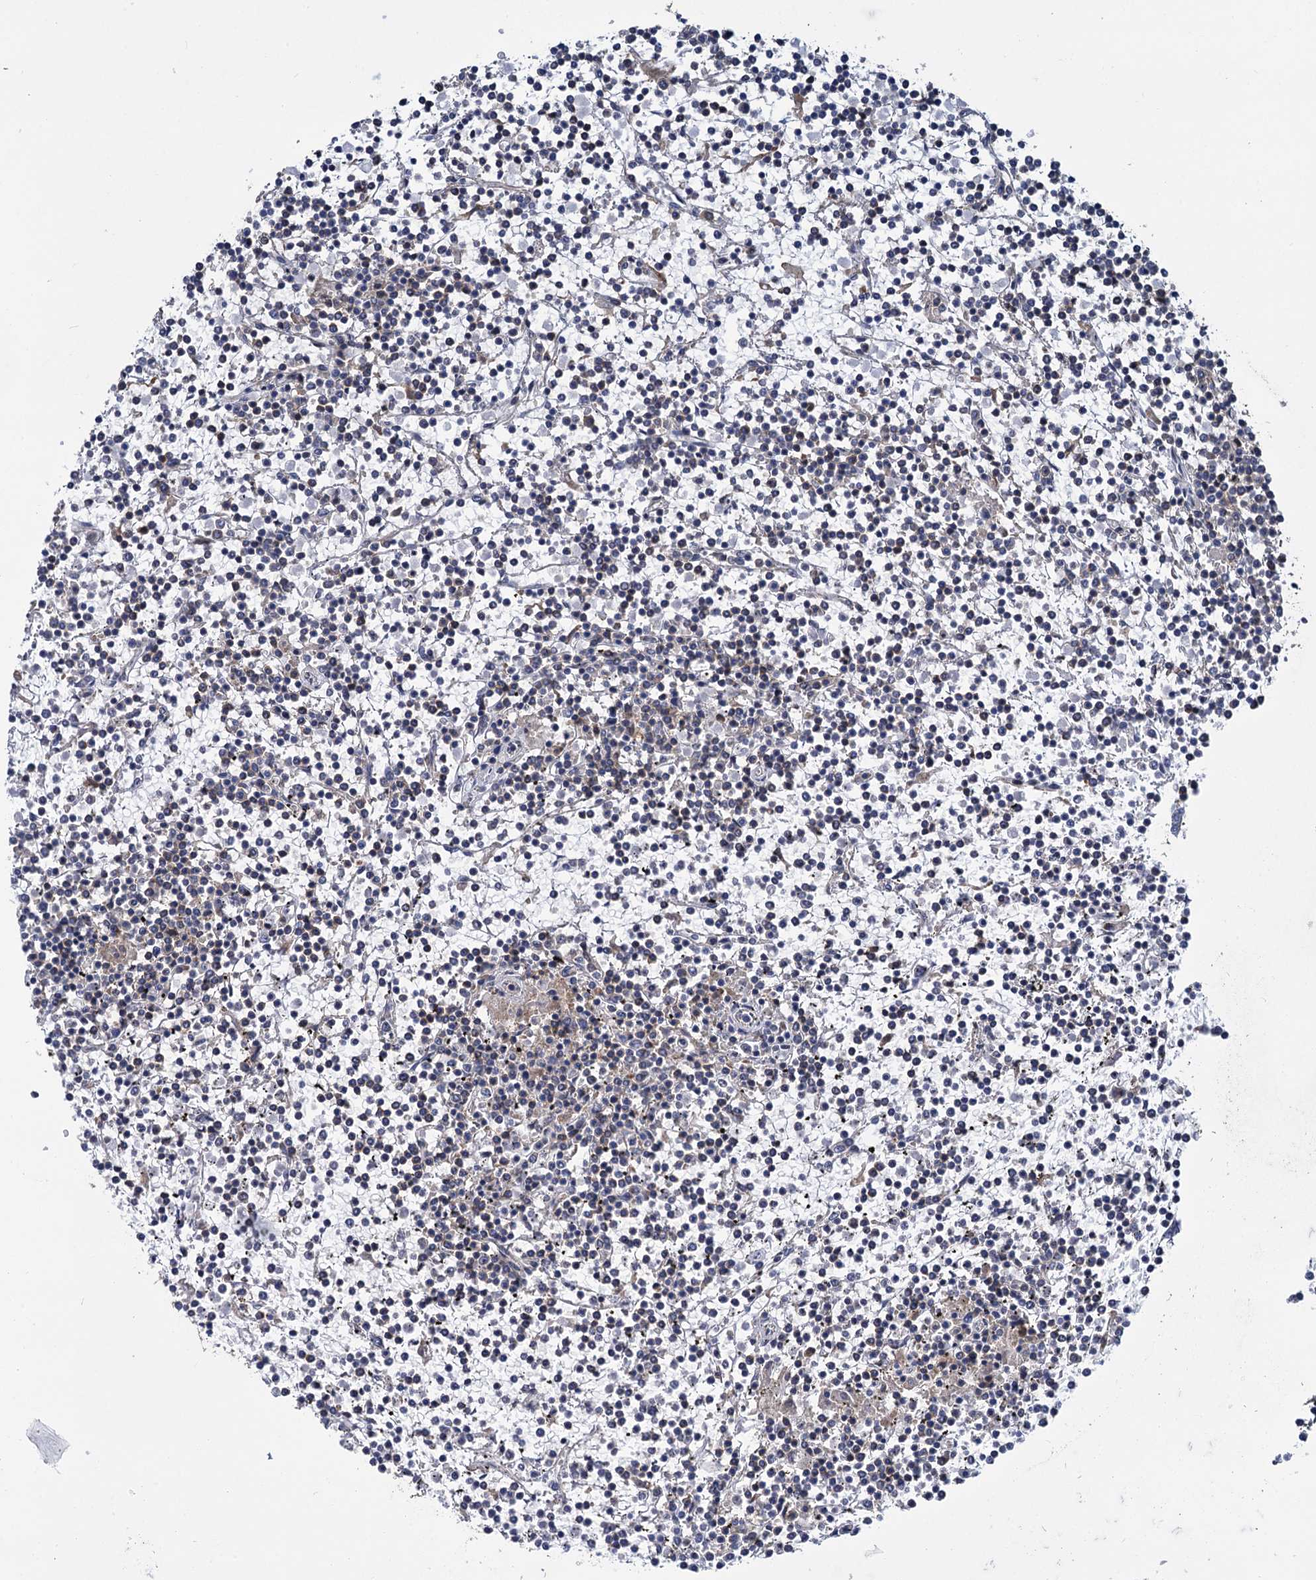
{"staining": {"intensity": "negative", "quantity": "none", "location": "none"}, "tissue": "lymphoma", "cell_type": "Tumor cells", "image_type": "cancer", "snomed": [{"axis": "morphology", "description": "Malignant lymphoma, non-Hodgkin's type, Low grade"}, {"axis": "topography", "description": "Spleen"}], "caption": "A photomicrograph of low-grade malignant lymphoma, non-Hodgkin's type stained for a protein demonstrates no brown staining in tumor cells.", "gene": "GAL3ST4", "patient": {"sex": "female", "age": 19}}